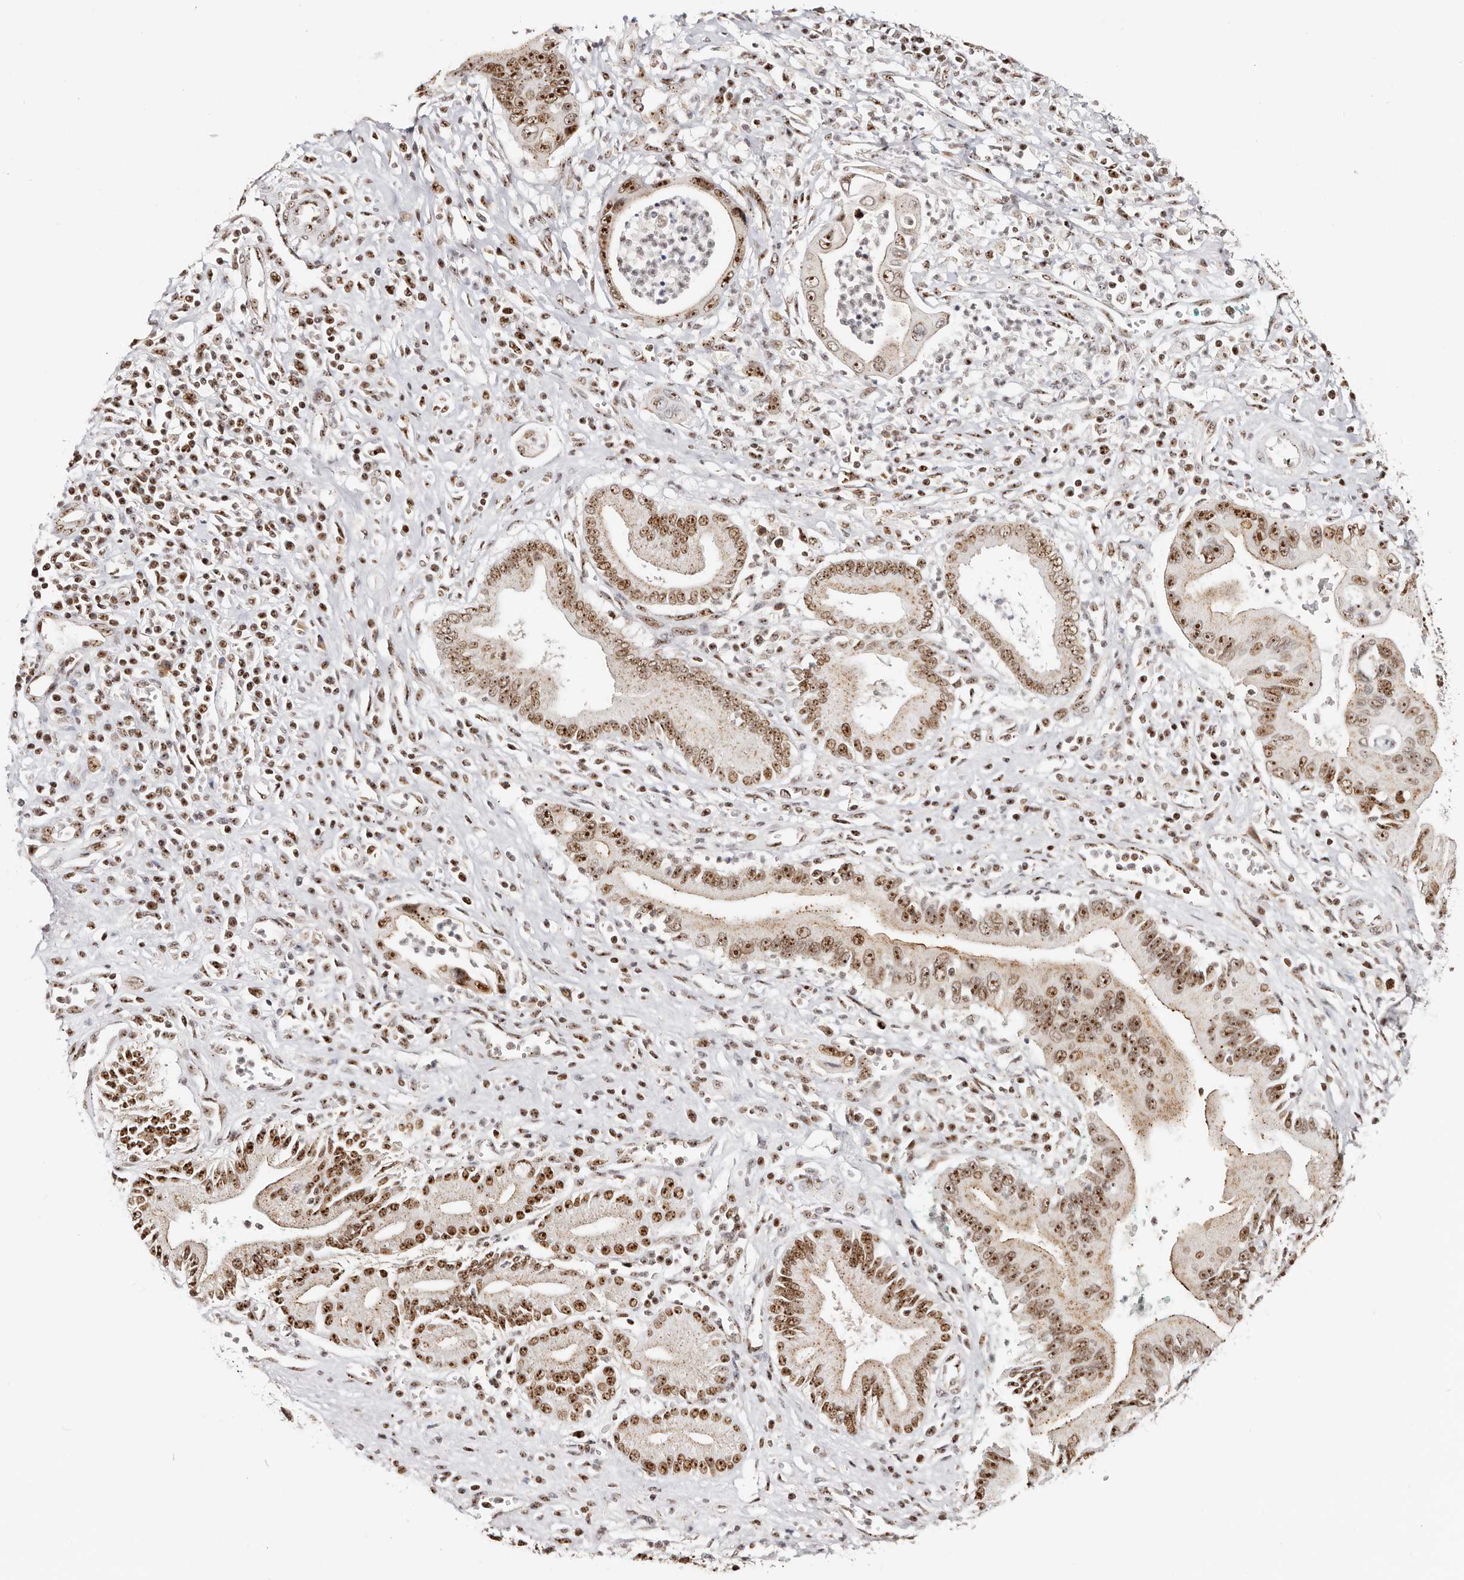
{"staining": {"intensity": "strong", "quantity": ">75%", "location": "nuclear"}, "tissue": "pancreatic cancer", "cell_type": "Tumor cells", "image_type": "cancer", "snomed": [{"axis": "morphology", "description": "Adenocarcinoma, NOS"}, {"axis": "topography", "description": "Pancreas"}], "caption": "This photomicrograph exhibits immunohistochemistry staining of adenocarcinoma (pancreatic), with high strong nuclear staining in approximately >75% of tumor cells.", "gene": "IQGAP3", "patient": {"sex": "male", "age": 78}}